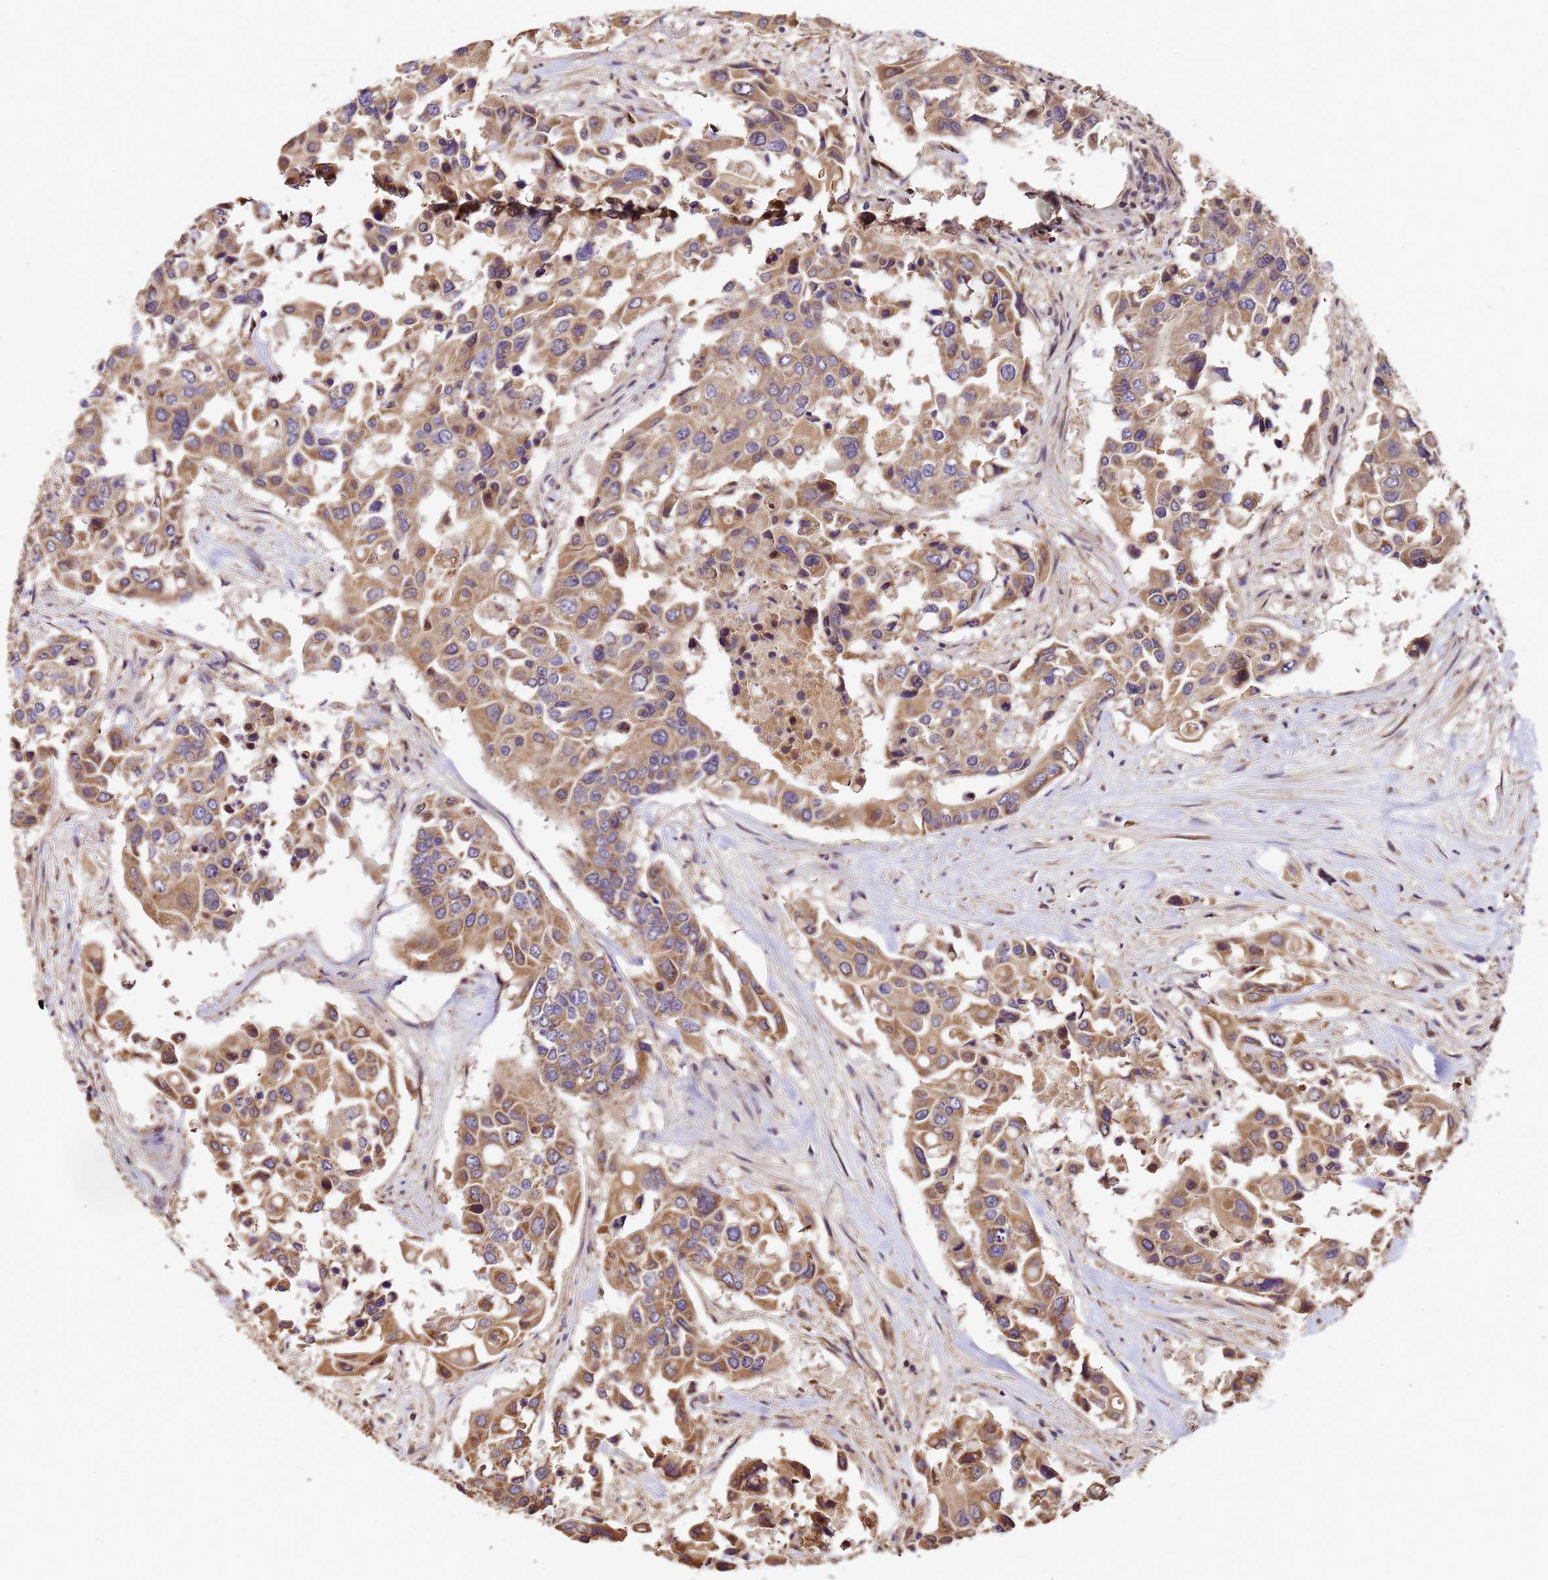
{"staining": {"intensity": "moderate", "quantity": ">75%", "location": "cytoplasmic/membranous"}, "tissue": "colorectal cancer", "cell_type": "Tumor cells", "image_type": "cancer", "snomed": [{"axis": "morphology", "description": "Adenocarcinoma, NOS"}, {"axis": "topography", "description": "Colon"}], "caption": "A histopathology image of colorectal adenocarcinoma stained for a protein shows moderate cytoplasmic/membranous brown staining in tumor cells.", "gene": "LRRIQ1", "patient": {"sex": "male", "age": 77}}